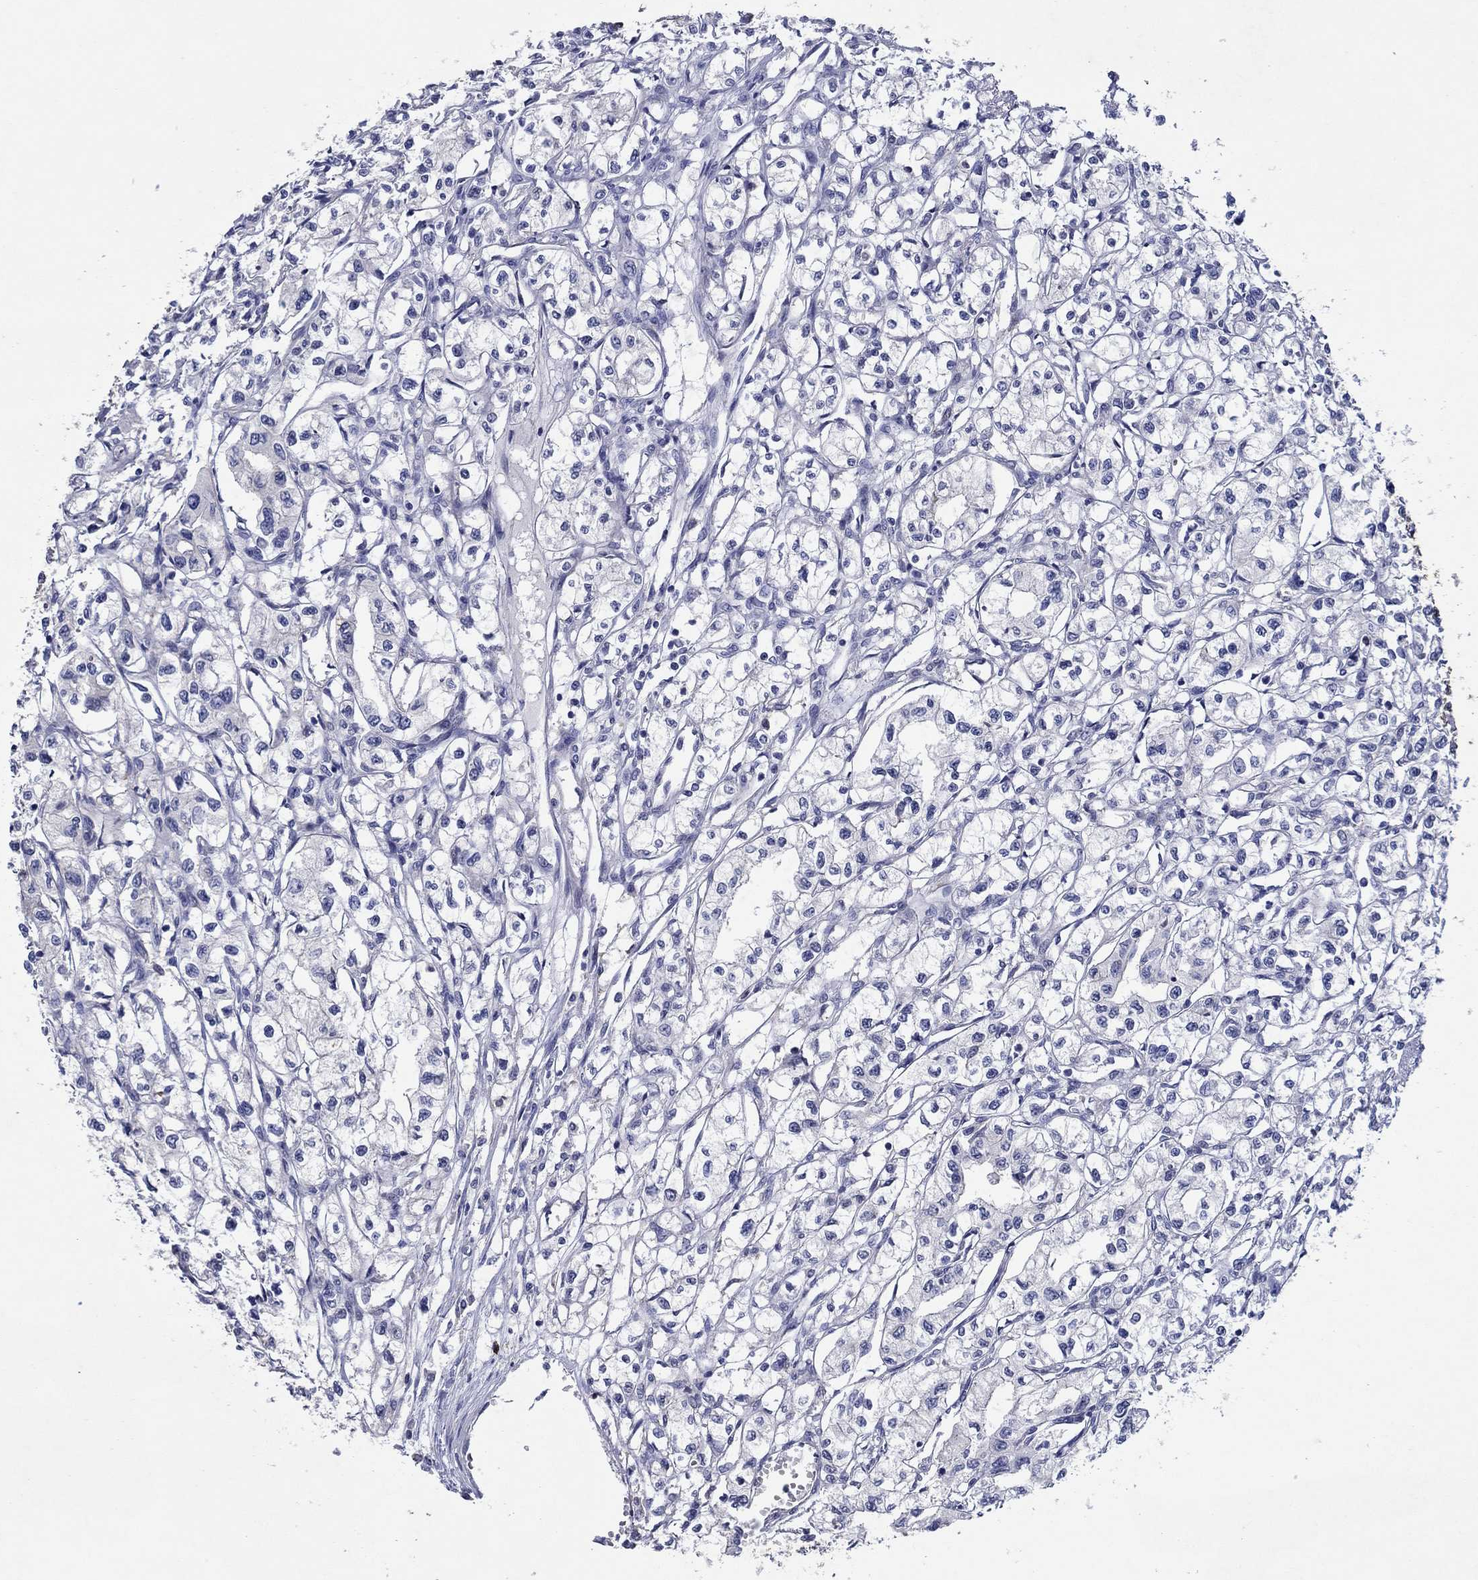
{"staining": {"intensity": "negative", "quantity": "none", "location": "none"}, "tissue": "renal cancer", "cell_type": "Tumor cells", "image_type": "cancer", "snomed": [{"axis": "morphology", "description": "Adenocarcinoma, NOS"}, {"axis": "topography", "description": "Kidney"}], "caption": "IHC photomicrograph of renal cancer stained for a protein (brown), which shows no expression in tumor cells. (Stains: DAB IHC with hematoxylin counter stain, Microscopy: brightfield microscopy at high magnification).", "gene": "HDC", "patient": {"sex": "male", "age": 56}}